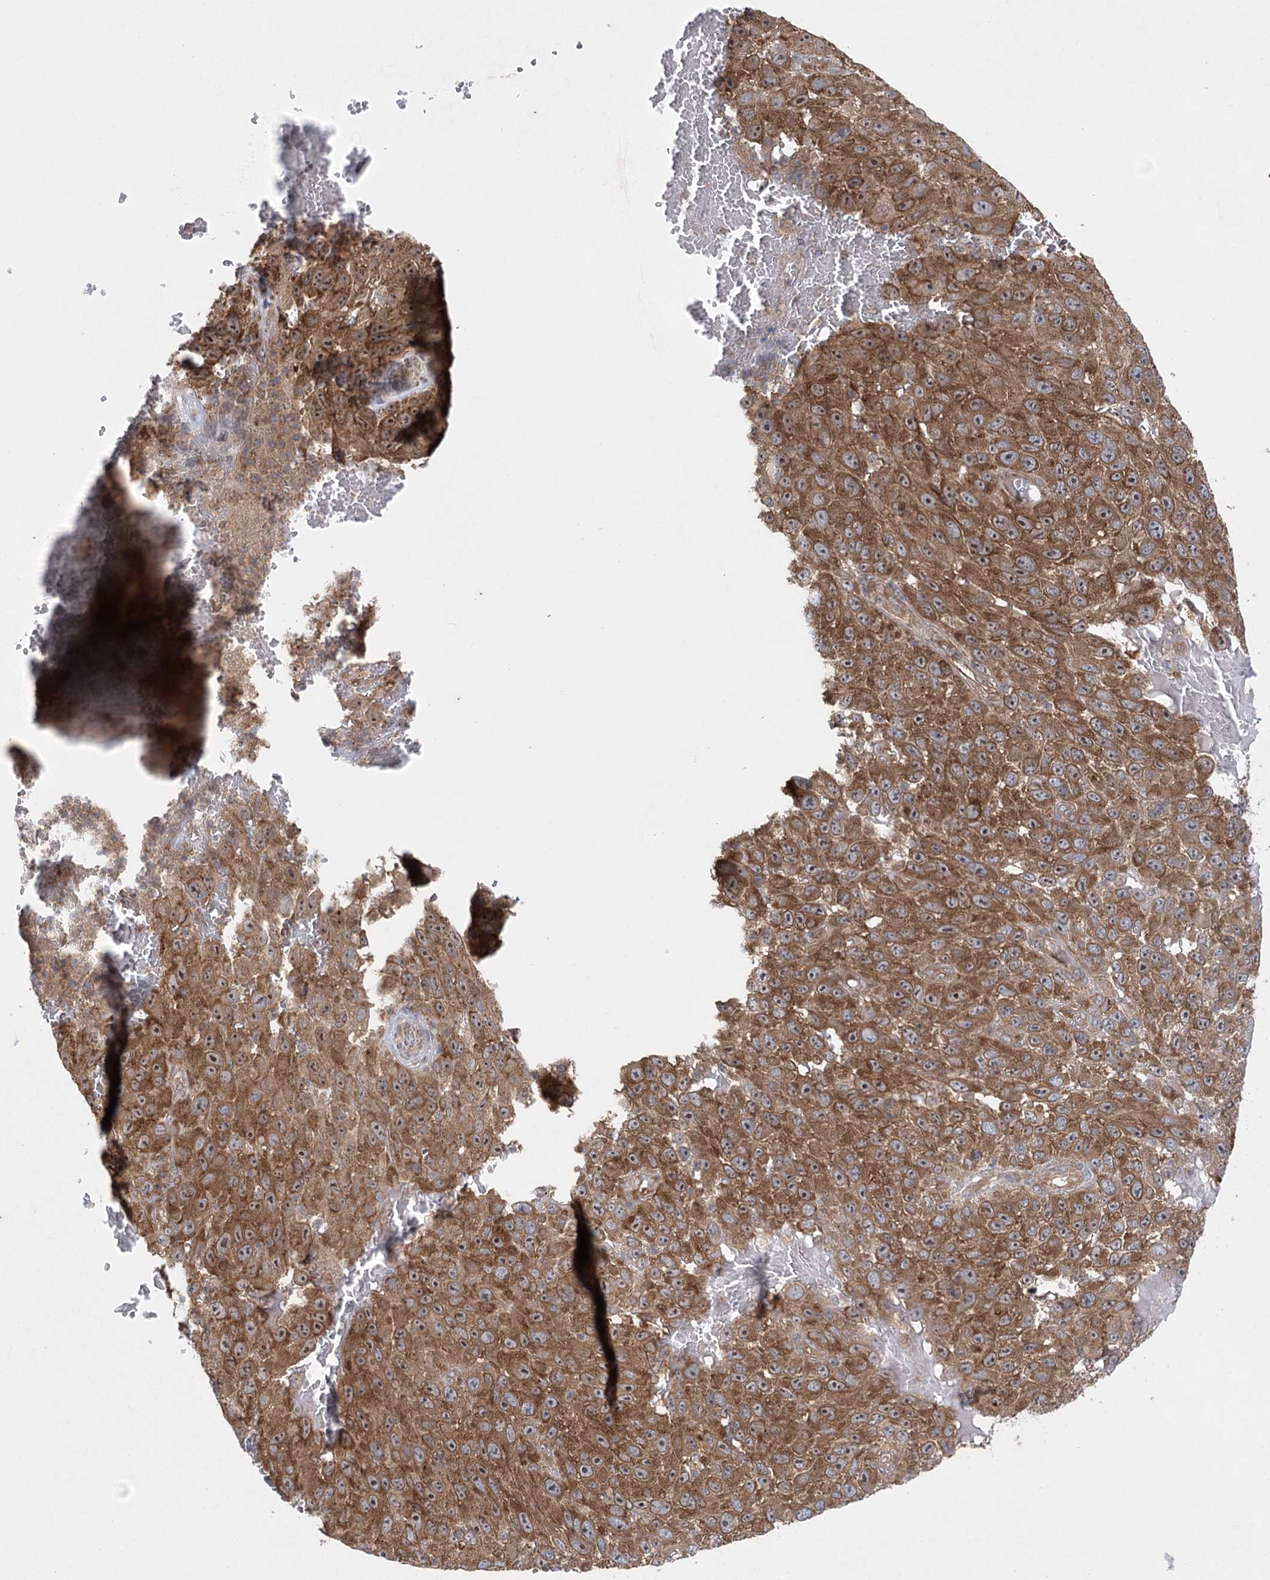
{"staining": {"intensity": "moderate", "quantity": ">75%", "location": "cytoplasmic/membranous"}, "tissue": "melanoma", "cell_type": "Tumor cells", "image_type": "cancer", "snomed": [{"axis": "morphology", "description": "Malignant melanoma, NOS"}, {"axis": "topography", "description": "Skin"}], "caption": "The immunohistochemical stain labels moderate cytoplasmic/membranous expression in tumor cells of melanoma tissue.", "gene": "EIF3A", "patient": {"sex": "female", "age": 96}}